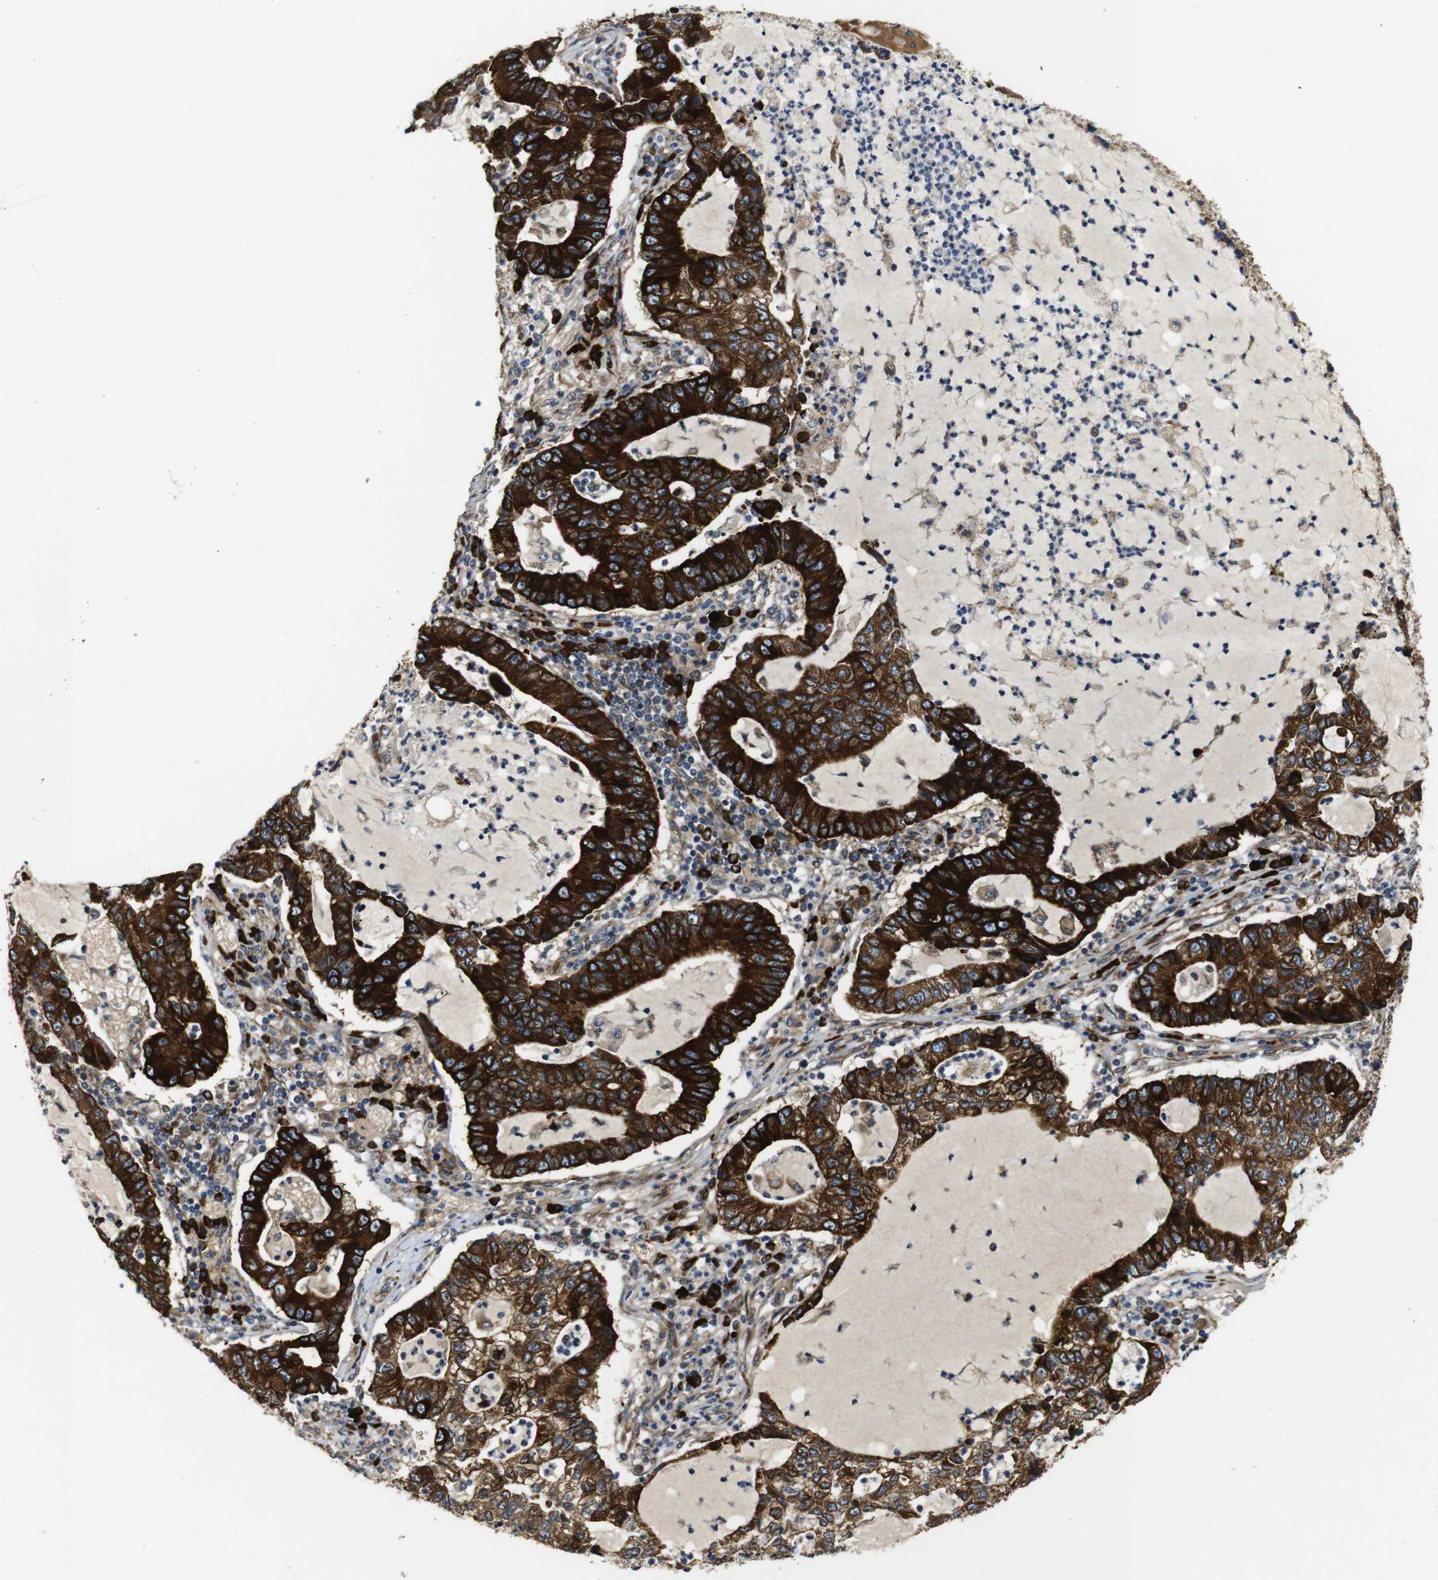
{"staining": {"intensity": "strong", "quantity": ">75%", "location": "cytoplasmic/membranous"}, "tissue": "lung cancer", "cell_type": "Tumor cells", "image_type": "cancer", "snomed": [{"axis": "morphology", "description": "Adenocarcinoma, NOS"}, {"axis": "topography", "description": "Lung"}], "caption": "A histopathology image showing strong cytoplasmic/membranous expression in approximately >75% of tumor cells in lung cancer (adenocarcinoma), as visualized by brown immunohistochemical staining.", "gene": "UBE2G2", "patient": {"sex": "female", "age": 51}}